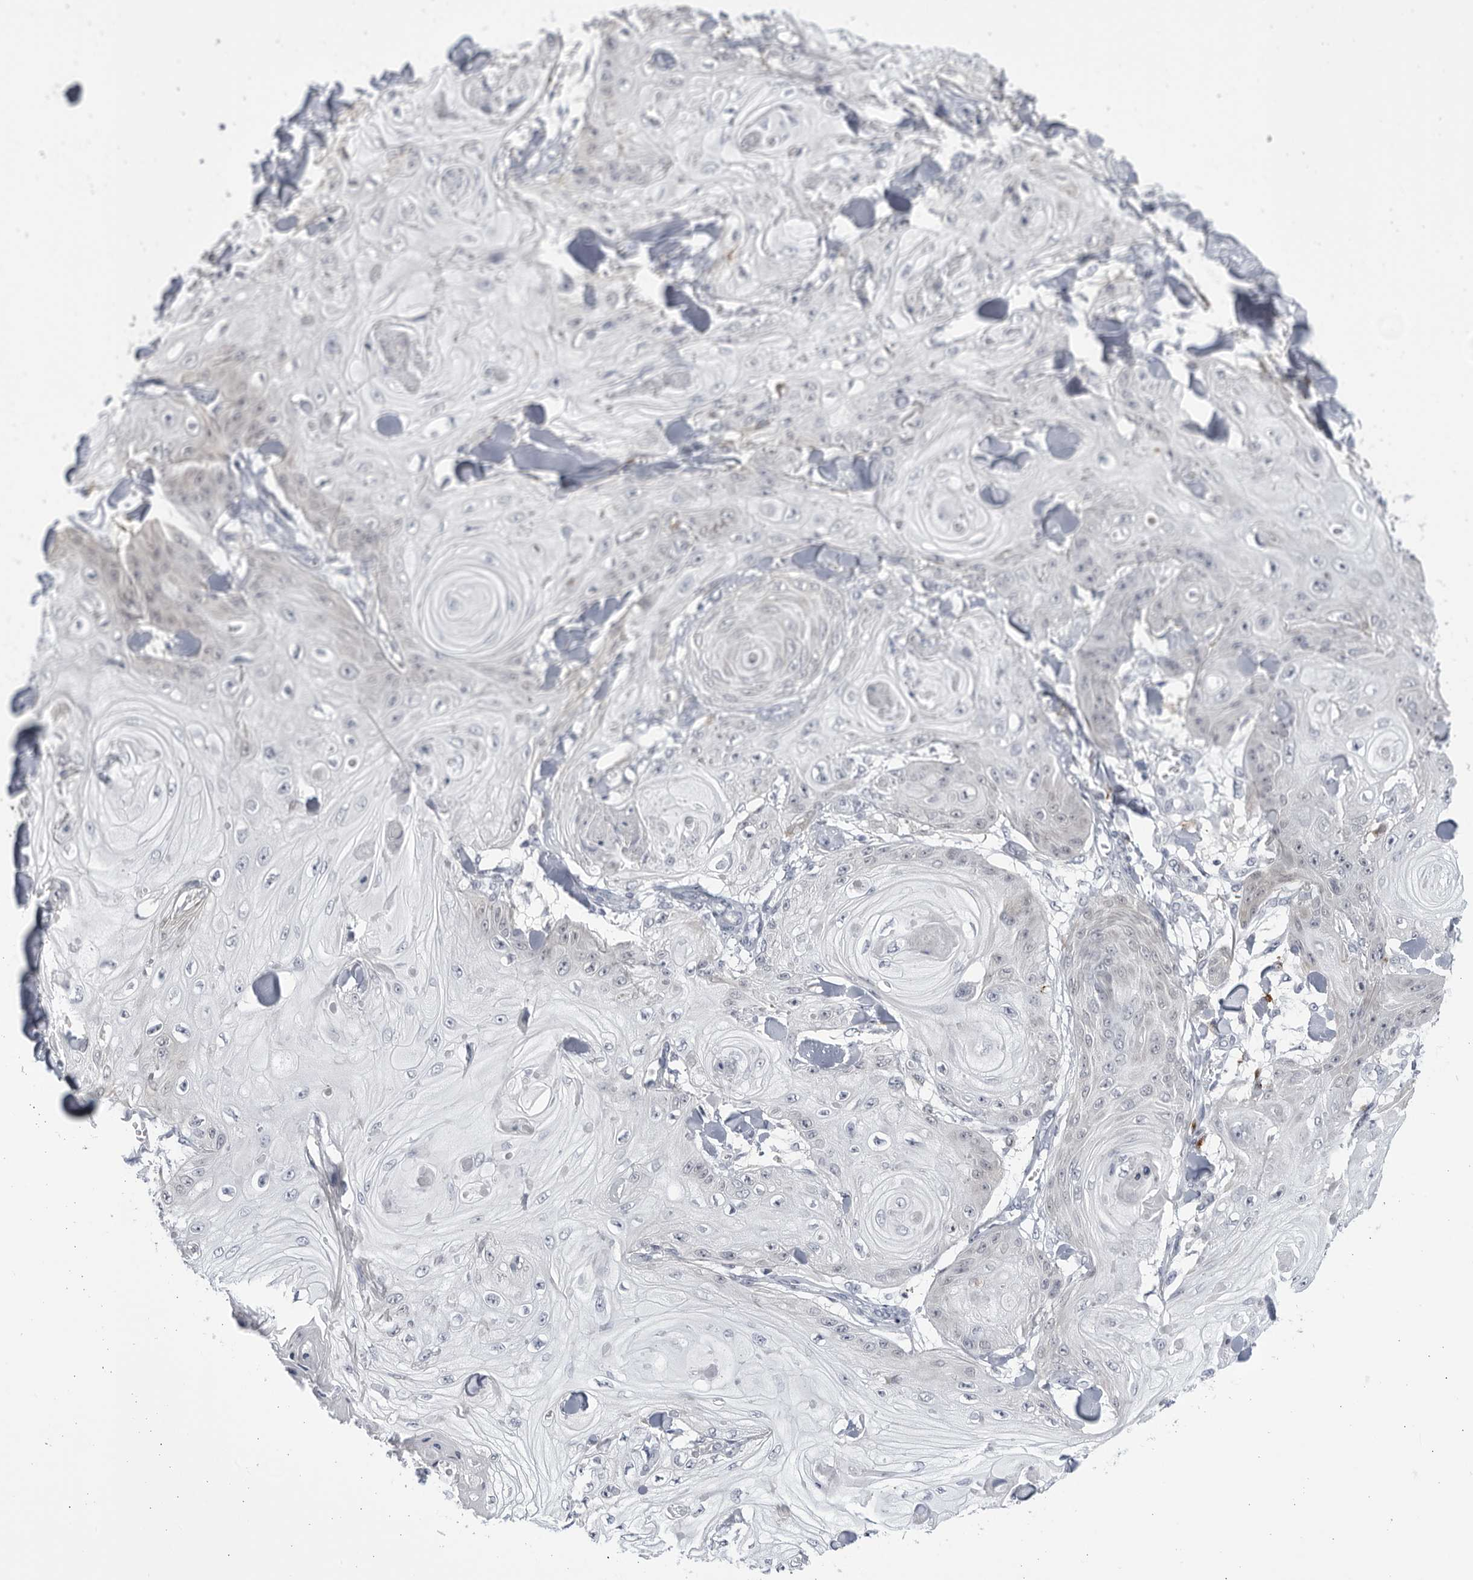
{"staining": {"intensity": "negative", "quantity": "none", "location": "none"}, "tissue": "skin cancer", "cell_type": "Tumor cells", "image_type": "cancer", "snomed": [{"axis": "morphology", "description": "Squamous cell carcinoma, NOS"}, {"axis": "topography", "description": "Skin"}], "caption": "An image of human skin cancer is negative for staining in tumor cells.", "gene": "CCDC181", "patient": {"sex": "male", "age": 74}}